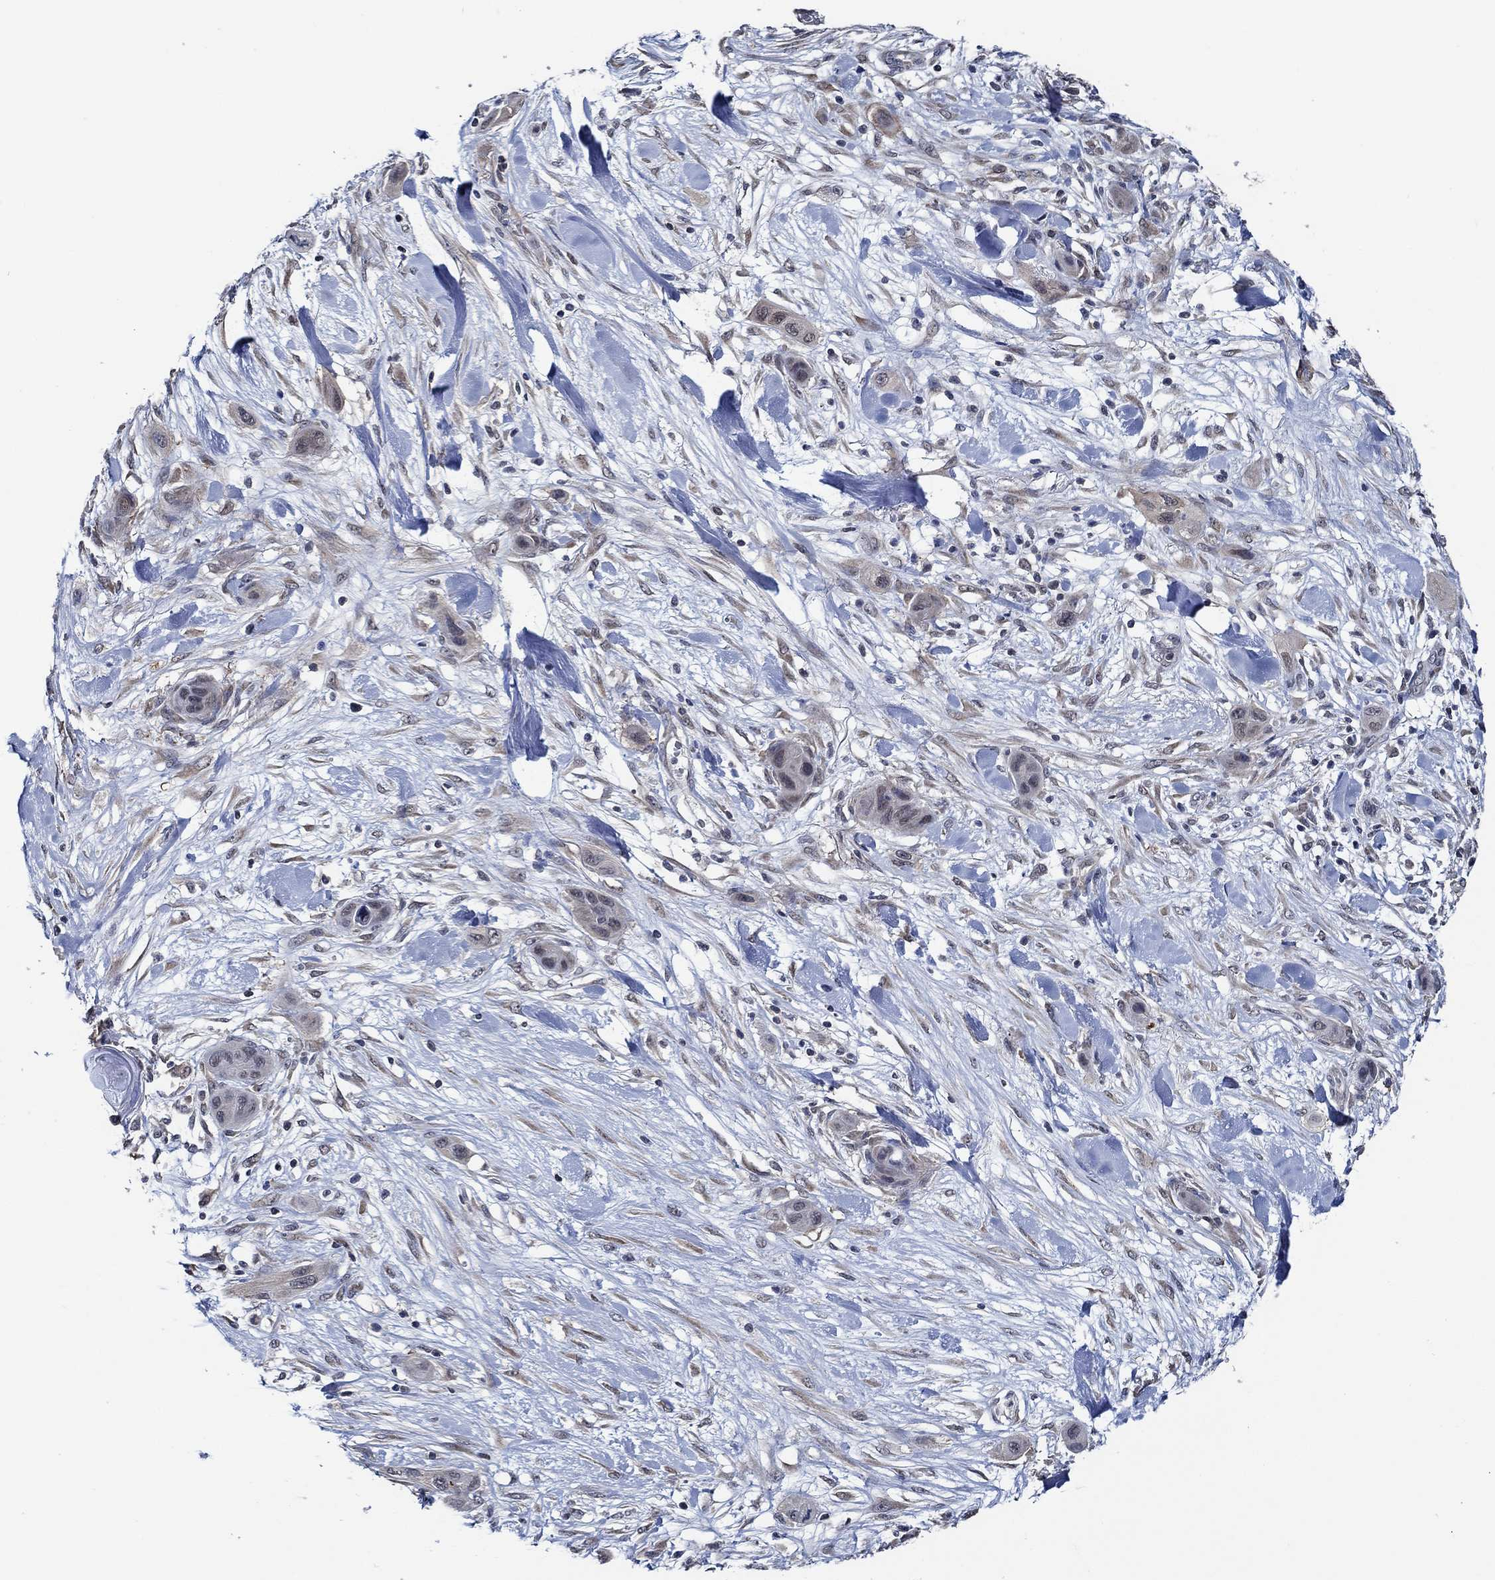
{"staining": {"intensity": "weak", "quantity": "<25%", "location": "cytoplasmic/membranous,nuclear"}, "tissue": "skin cancer", "cell_type": "Tumor cells", "image_type": "cancer", "snomed": [{"axis": "morphology", "description": "Squamous cell carcinoma, NOS"}, {"axis": "topography", "description": "Skin"}], "caption": "Skin squamous cell carcinoma was stained to show a protein in brown. There is no significant staining in tumor cells.", "gene": "DACT1", "patient": {"sex": "male", "age": 79}}